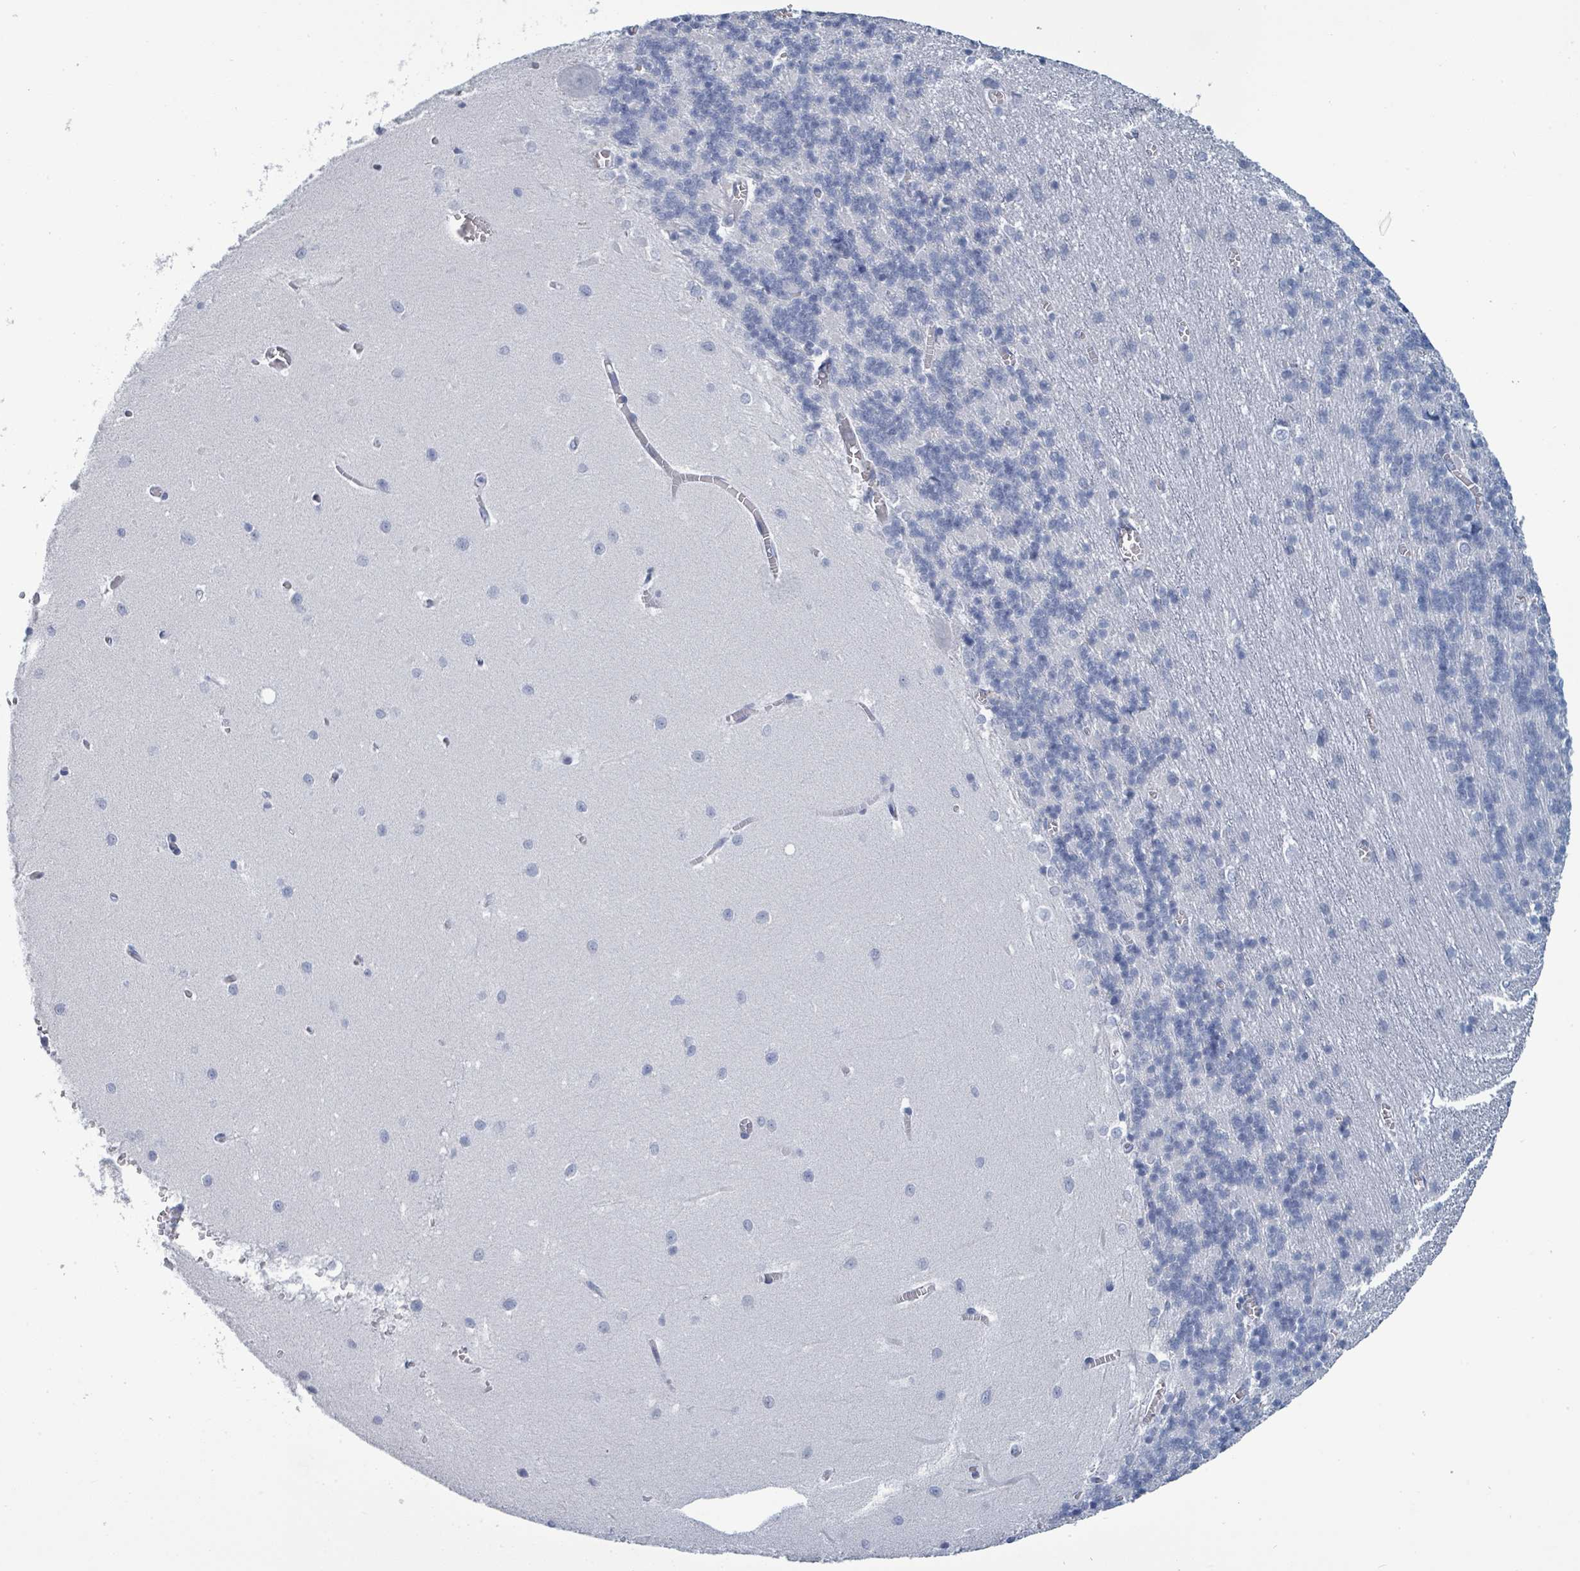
{"staining": {"intensity": "negative", "quantity": "none", "location": "none"}, "tissue": "cerebellum", "cell_type": "Cells in granular layer", "image_type": "normal", "snomed": [{"axis": "morphology", "description": "Normal tissue, NOS"}, {"axis": "topography", "description": "Cerebellum"}], "caption": "IHC photomicrograph of normal cerebellum: cerebellum stained with DAB displays no significant protein staining in cells in granular layer. (Stains: DAB immunohistochemistry (IHC) with hematoxylin counter stain, Microscopy: brightfield microscopy at high magnification).", "gene": "VPS13D", "patient": {"sex": "male", "age": 37}}